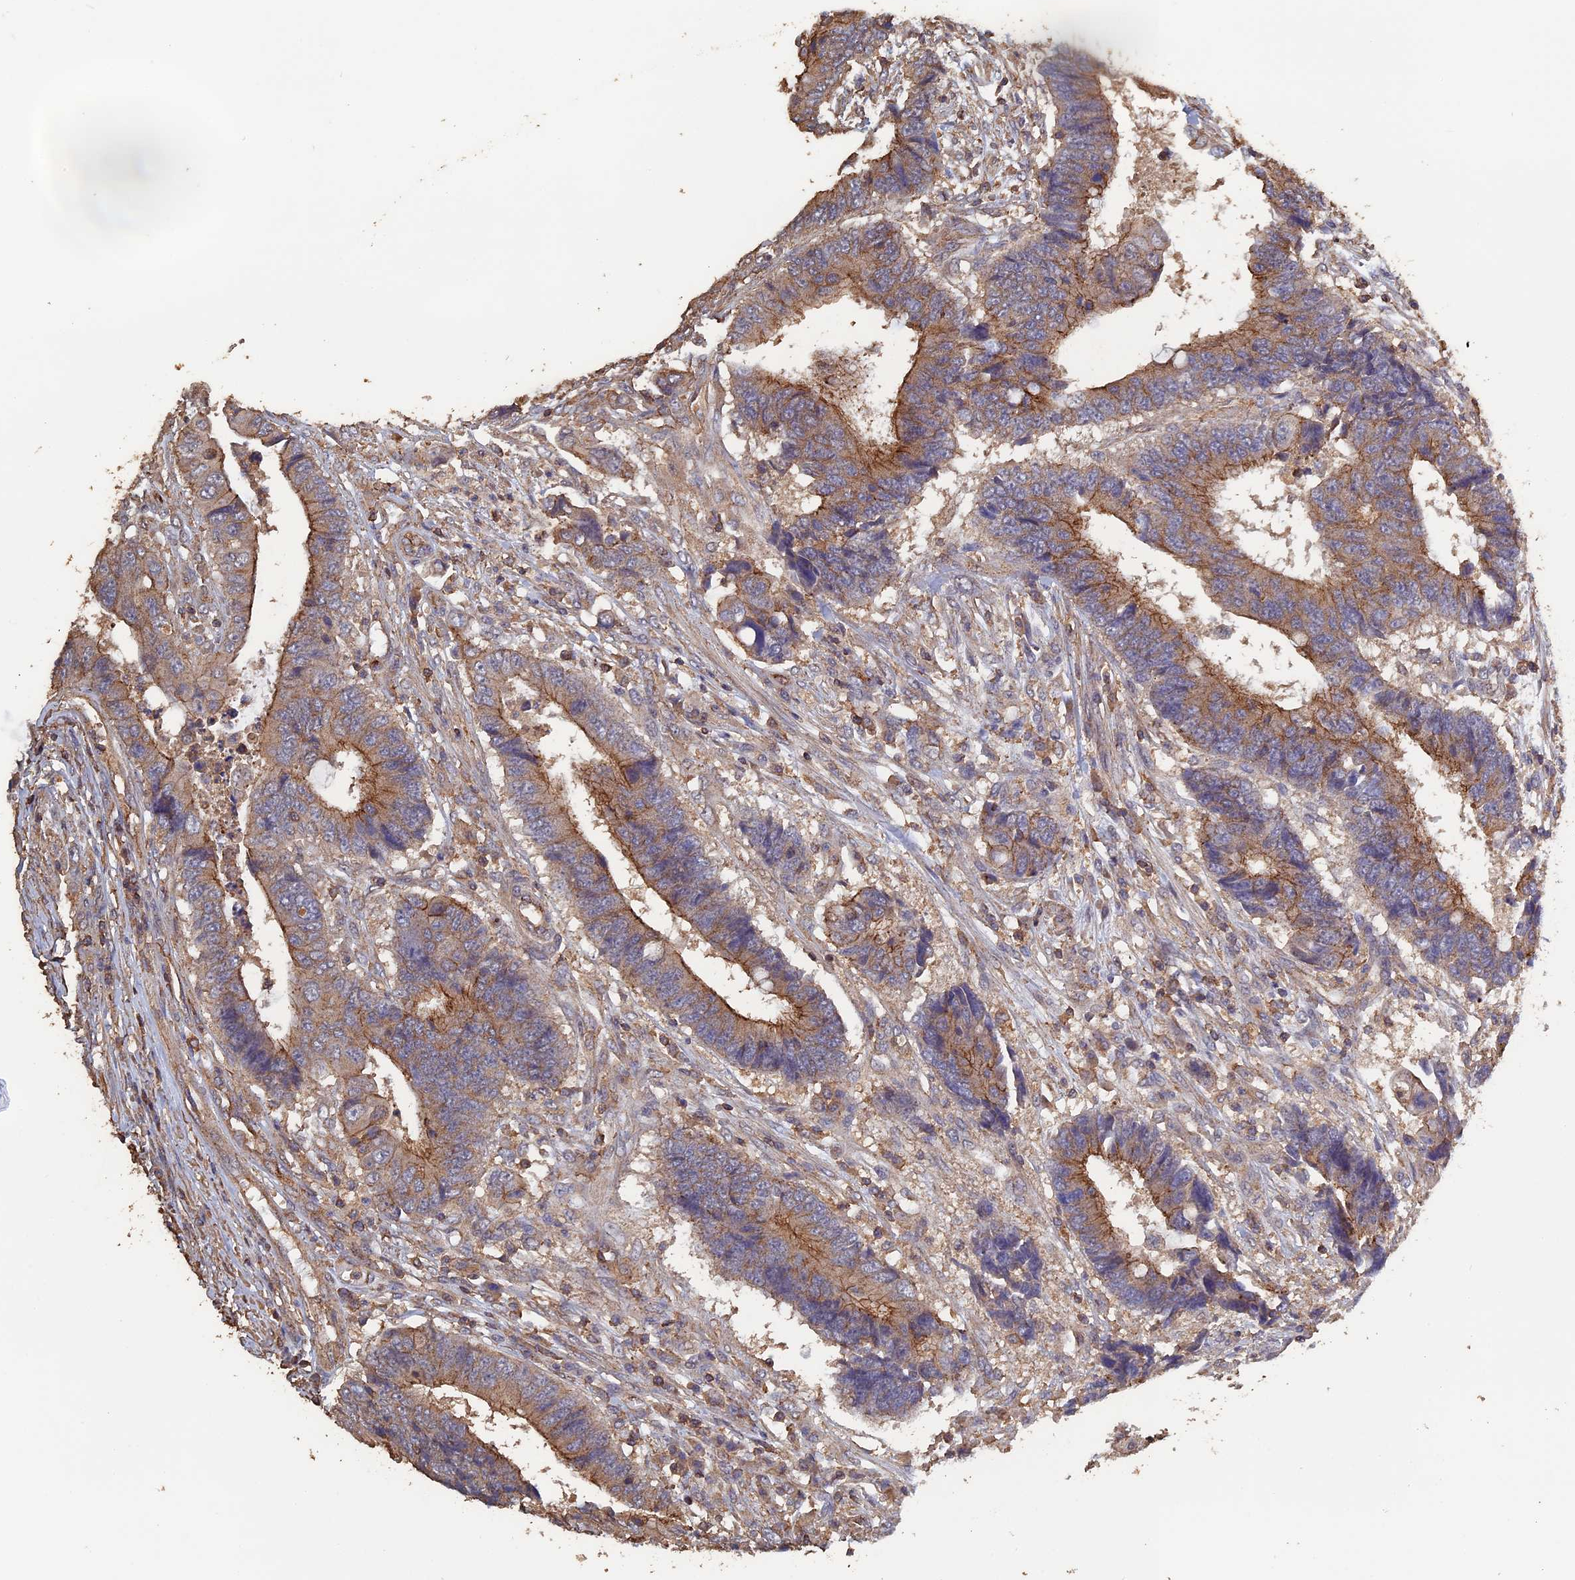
{"staining": {"intensity": "moderate", "quantity": ">75%", "location": "cytoplasmic/membranous"}, "tissue": "colorectal cancer", "cell_type": "Tumor cells", "image_type": "cancer", "snomed": [{"axis": "morphology", "description": "Adenocarcinoma, NOS"}, {"axis": "topography", "description": "Rectum"}], "caption": "Moderate cytoplasmic/membranous protein expression is identified in approximately >75% of tumor cells in colorectal cancer. (Stains: DAB (3,3'-diaminobenzidine) in brown, nuclei in blue, Microscopy: brightfield microscopy at high magnification).", "gene": "PIGQ", "patient": {"sex": "male", "age": 84}}